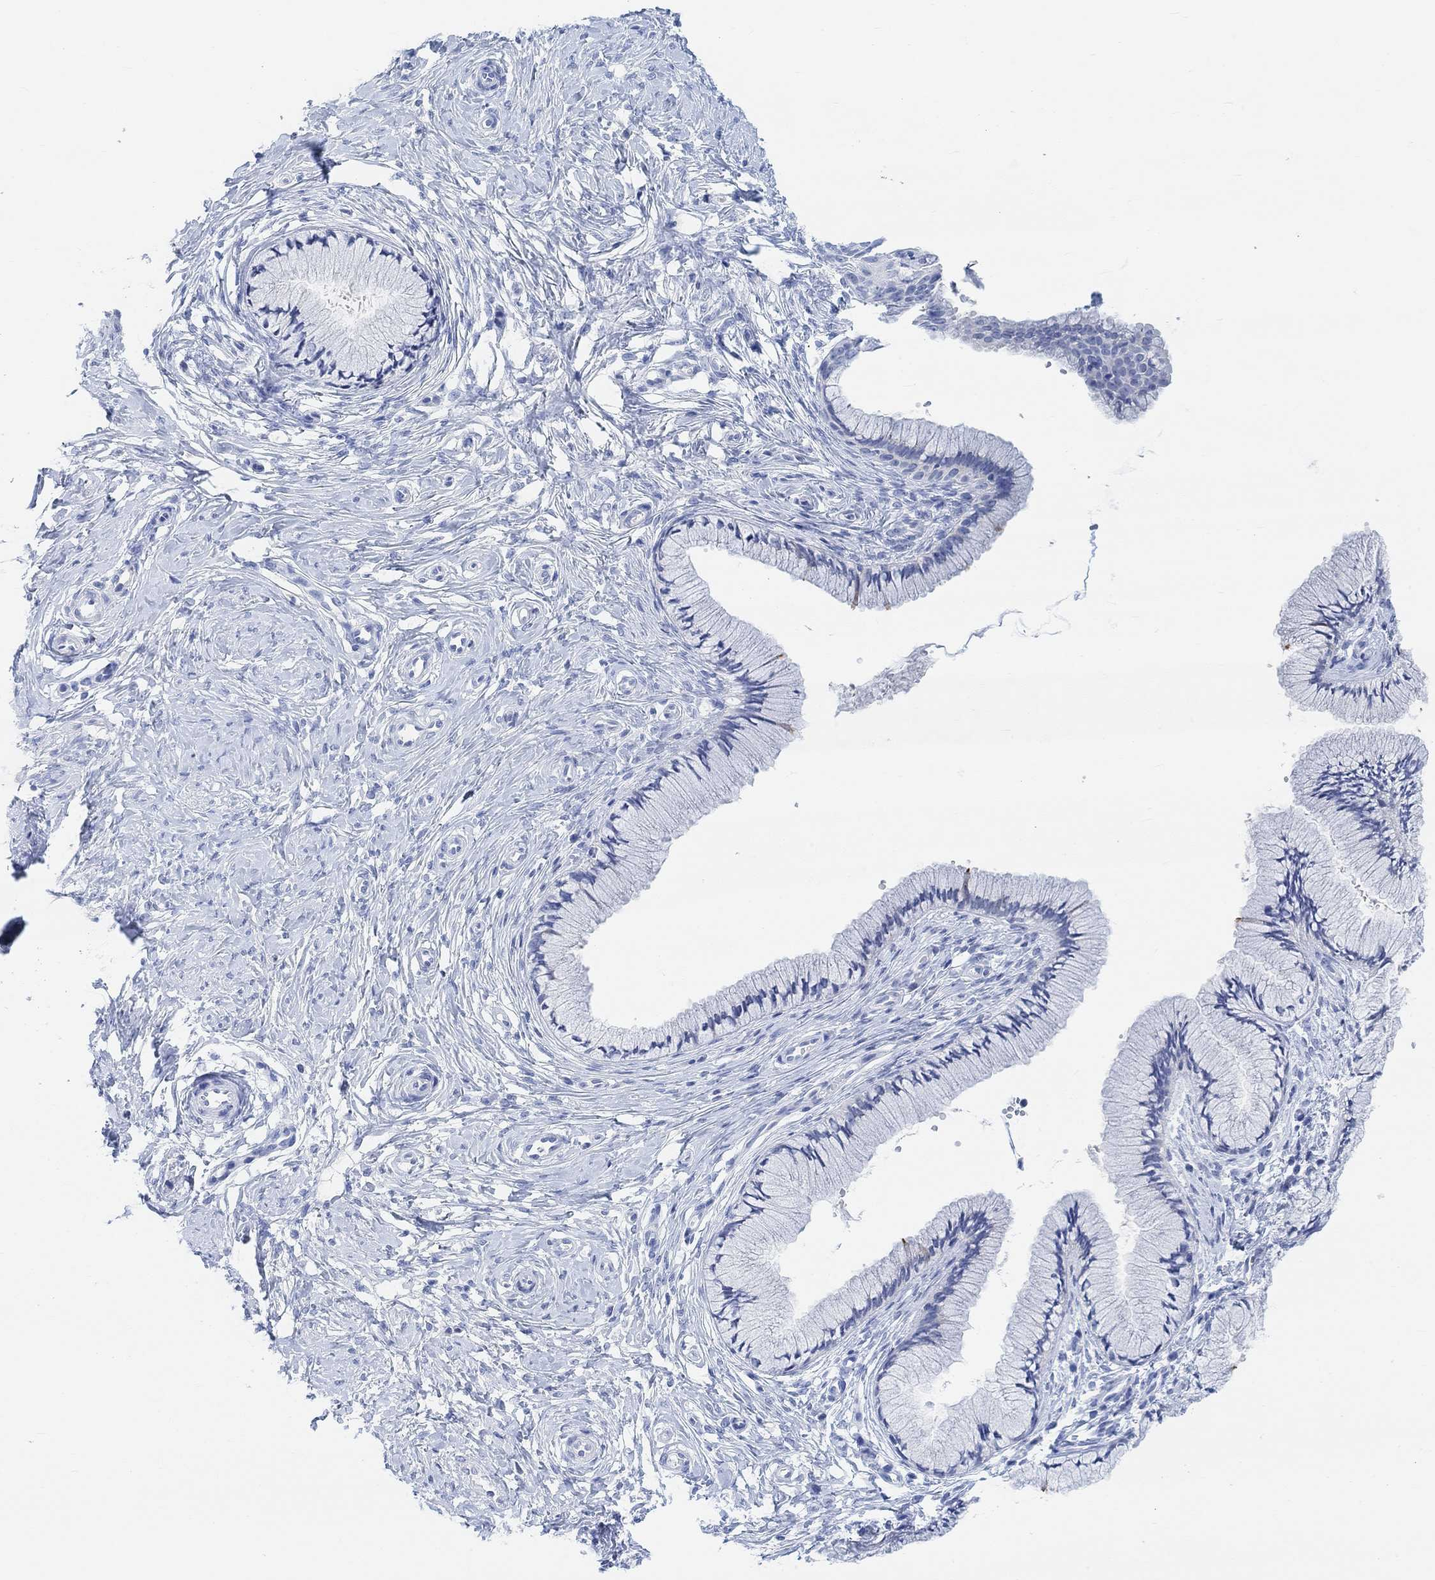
{"staining": {"intensity": "negative", "quantity": "none", "location": "none"}, "tissue": "cervix", "cell_type": "Glandular cells", "image_type": "normal", "snomed": [{"axis": "morphology", "description": "Normal tissue, NOS"}, {"axis": "topography", "description": "Cervix"}], "caption": "Glandular cells are negative for protein expression in benign human cervix. (DAB (3,3'-diaminobenzidine) immunohistochemistry (IHC) with hematoxylin counter stain).", "gene": "ENO4", "patient": {"sex": "female", "age": 37}}